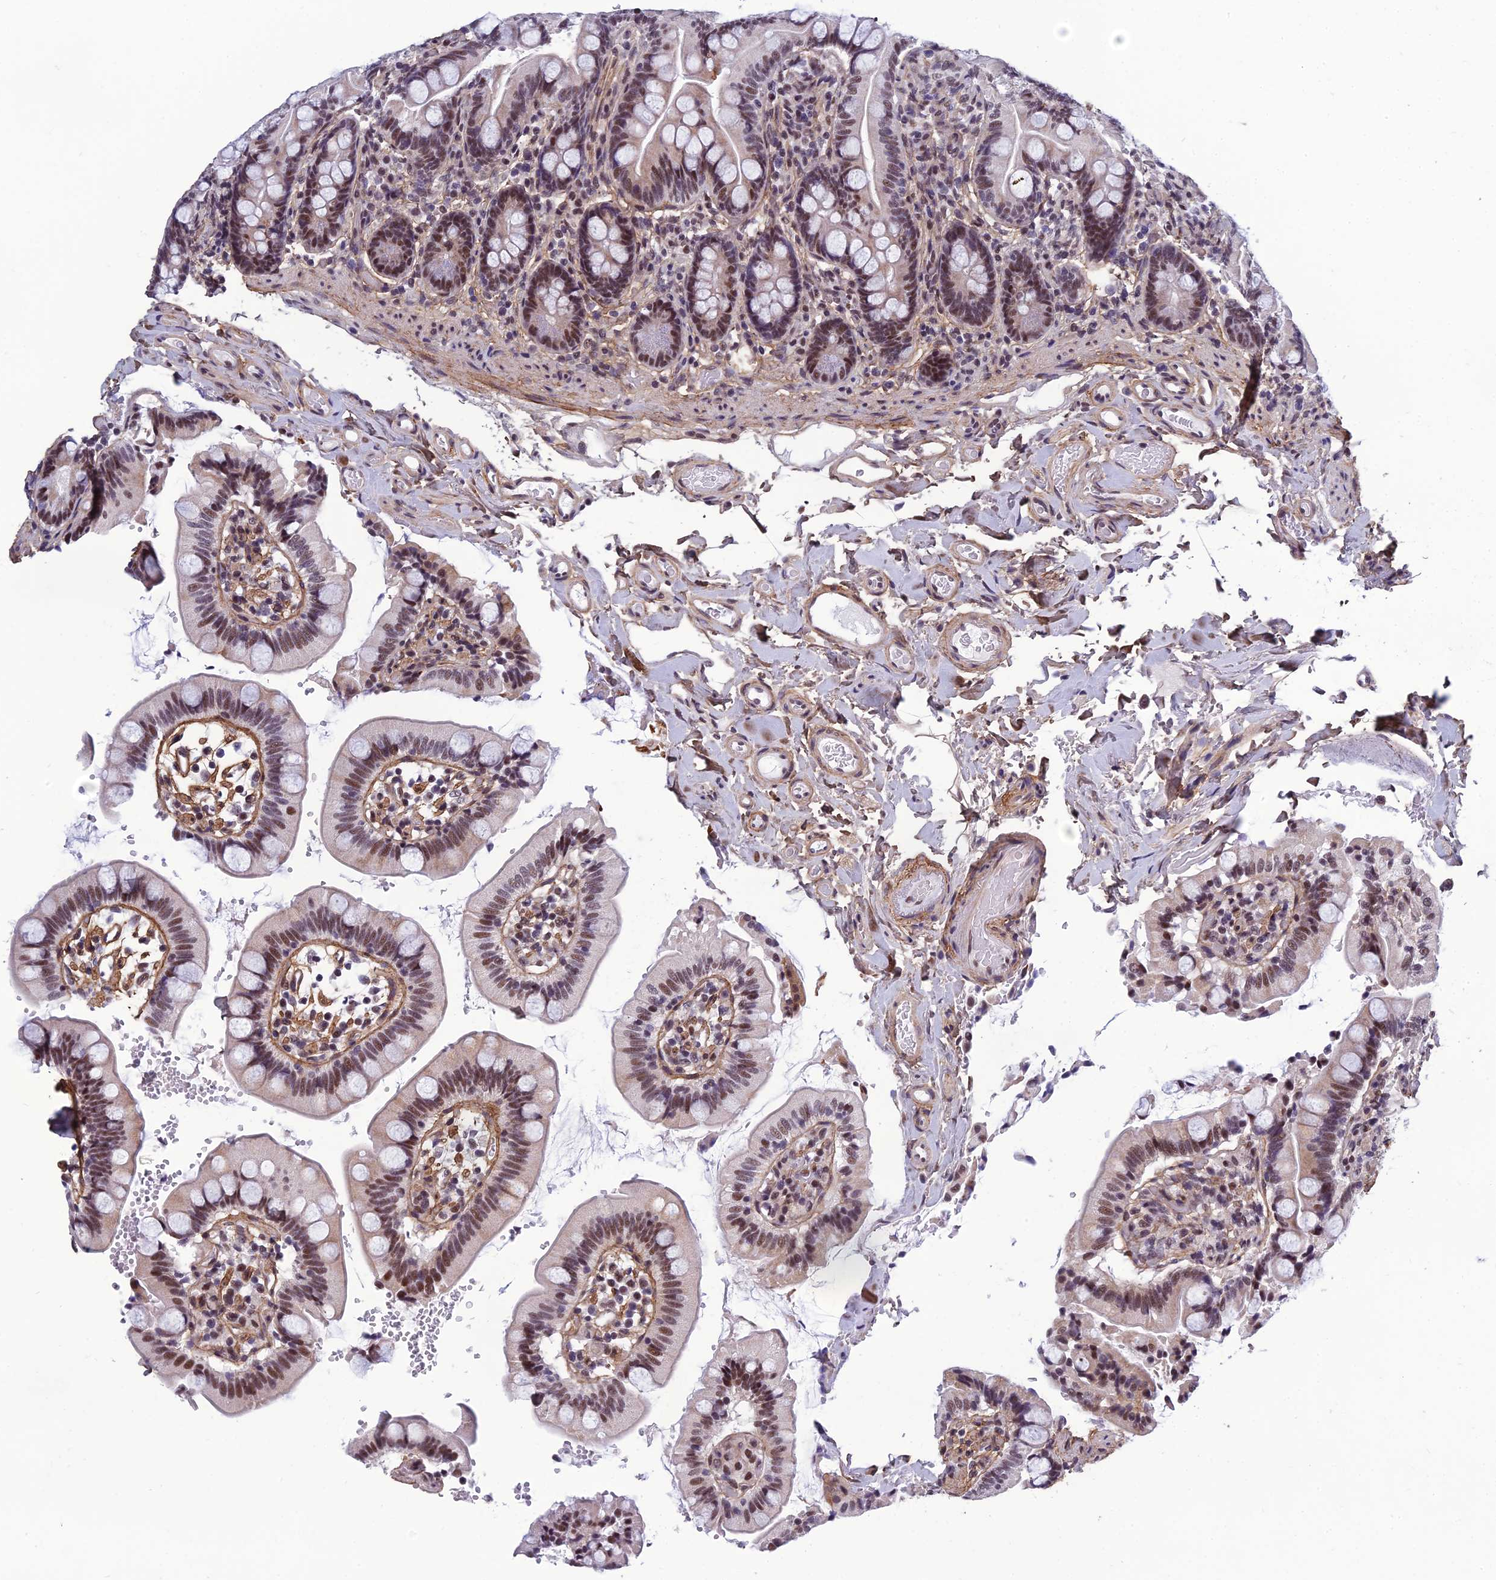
{"staining": {"intensity": "moderate", "quantity": ">75%", "location": "nuclear"}, "tissue": "small intestine", "cell_type": "Glandular cells", "image_type": "normal", "snomed": [{"axis": "morphology", "description": "Normal tissue, NOS"}, {"axis": "topography", "description": "Small intestine"}], "caption": "DAB (3,3'-diaminobenzidine) immunohistochemical staining of normal human small intestine exhibits moderate nuclear protein staining in approximately >75% of glandular cells. (brown staining indicates protein expression, while blue staining denotes nuclei).", "gene": "RSRC1", "patient": {"sex": "female", "age": 64}}